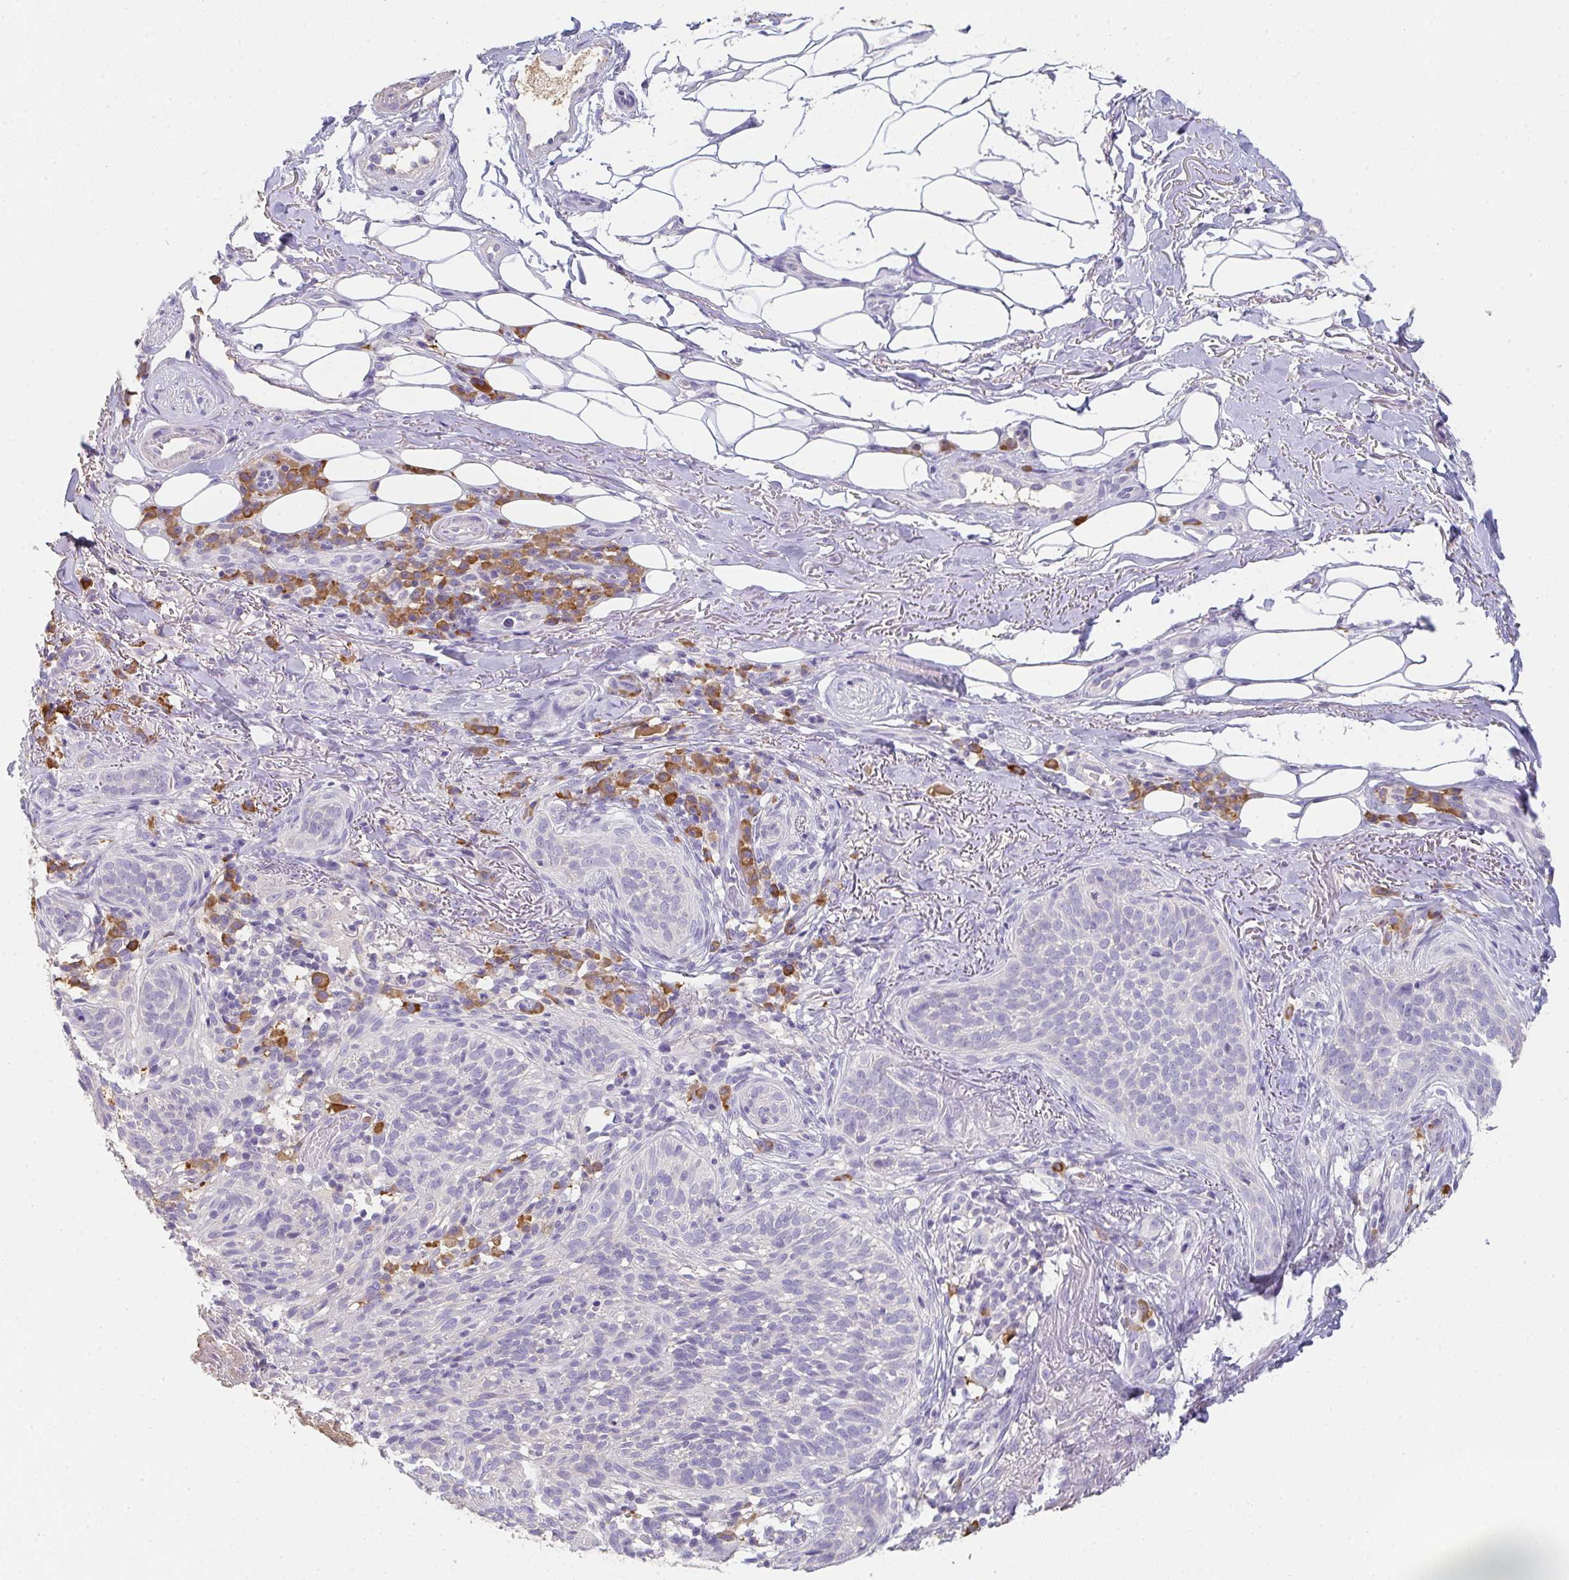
{"staining": {"intensity": "negative", "quantity": "none", "location": "none"}, "tissue": "skin cancer", "cell_type": "Tumor cells", "image_type": "cancer", "snomed": [{"axis": "morphology", "description": "Basal cell carcinoma"}, {"axis": "topography", "description": "Skin"}, {"axis": "topography", "description": "Skin of head"}], "caption": "Basal cell carcinoma (skin) was stained to show a protein in brown. There is no significant expression in tumor cells.", "gene": "ZNF215", "patient": {"sex": "male", "age": 62}}